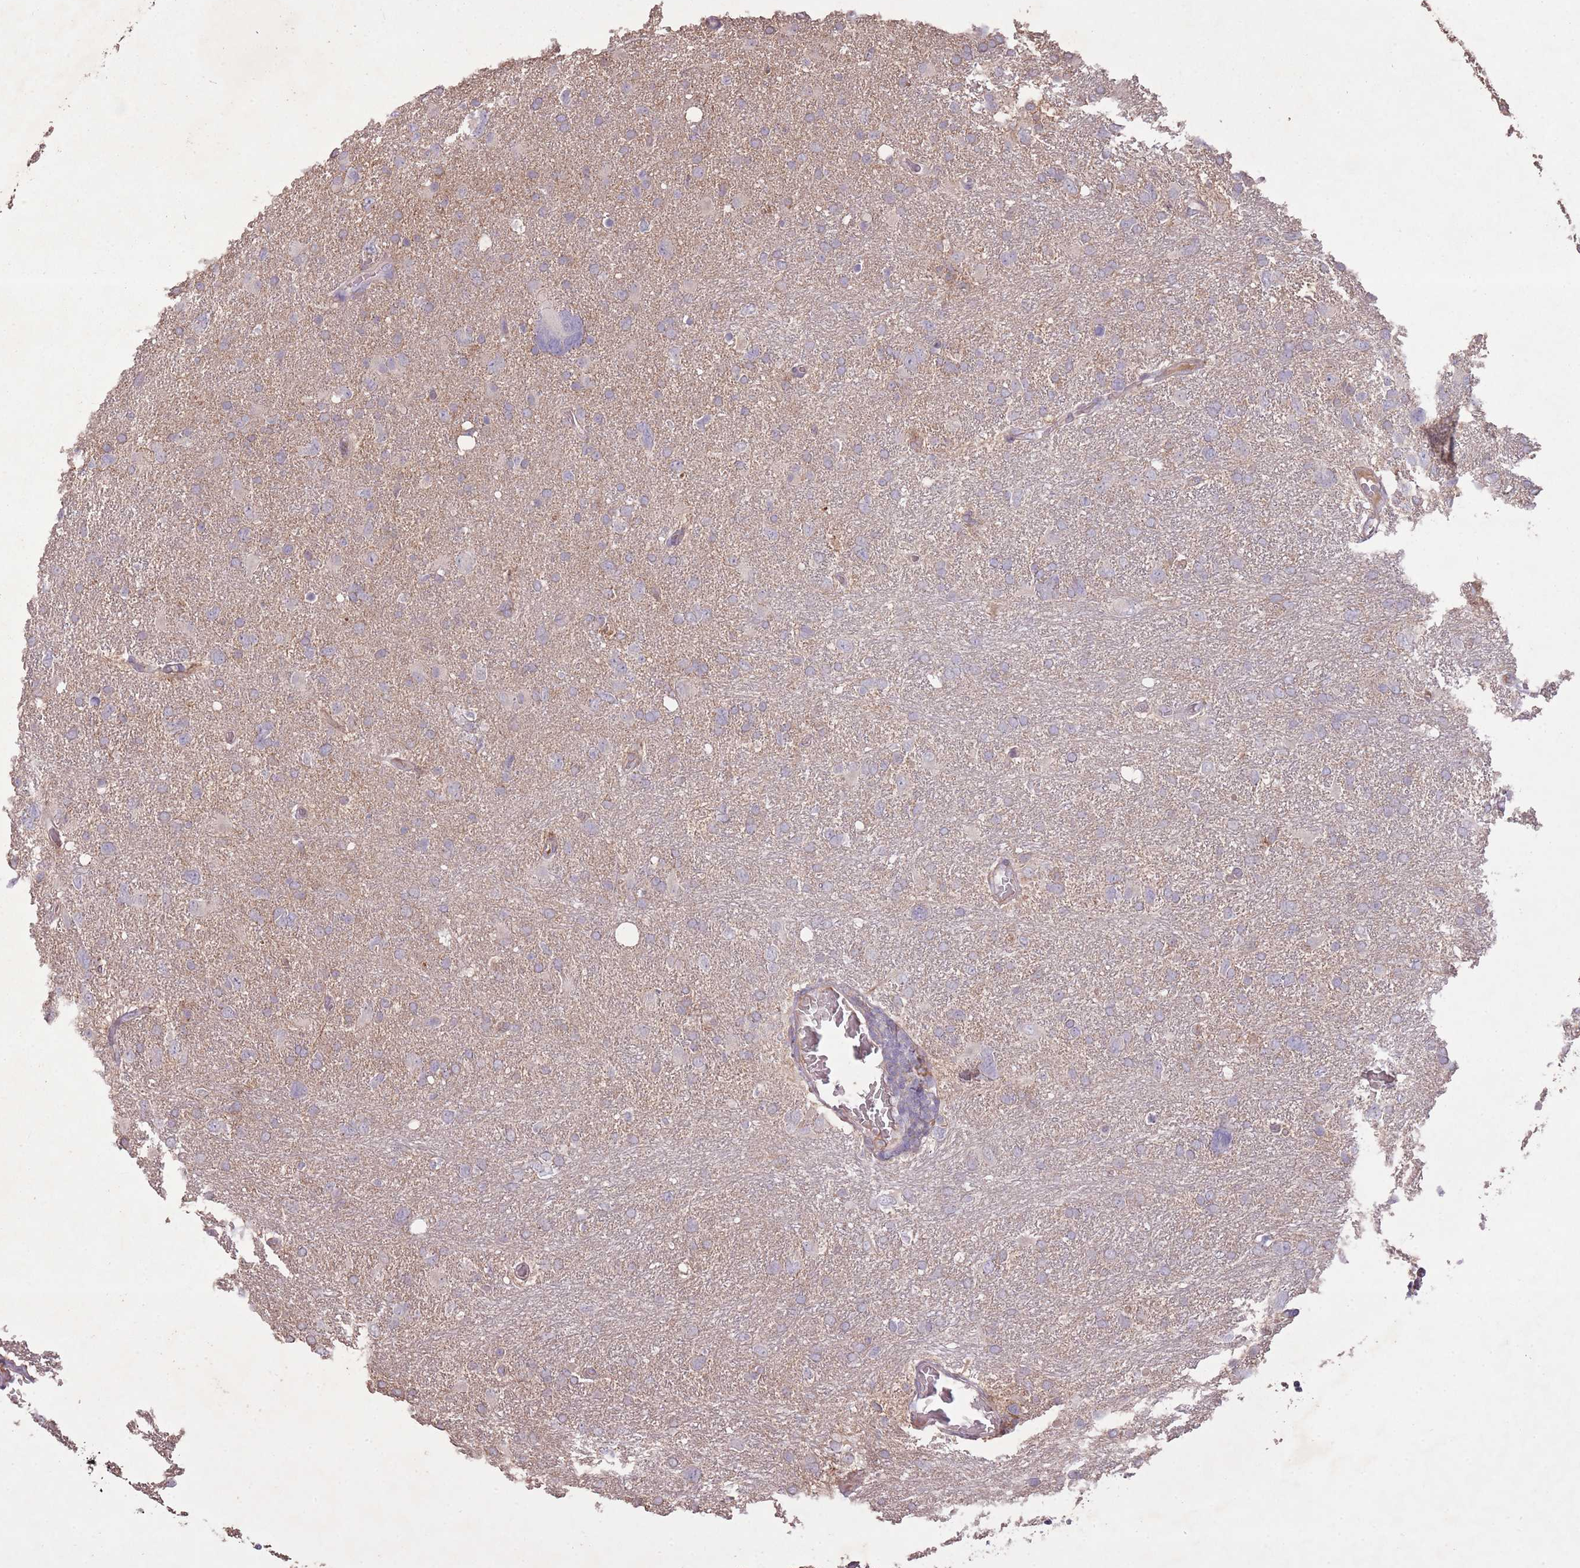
{"staining": {"intensity": "negative", "quantity": "none", "location": "none"}, "tissue": "glioma", "cell_type": "Tumor cells", "image_type": "cancer", "snomed": [{"axis": "morphology", "description": "Glioma, malignant, High grade"}, {"axis": "topography", "description": "Brain"}], "caption": "Micrograph shows no significant protein expression in tumor cells of malignant high-grade glioma.", "gene": "OR2V2", "patient": {"sex": "male", "age": 61}}